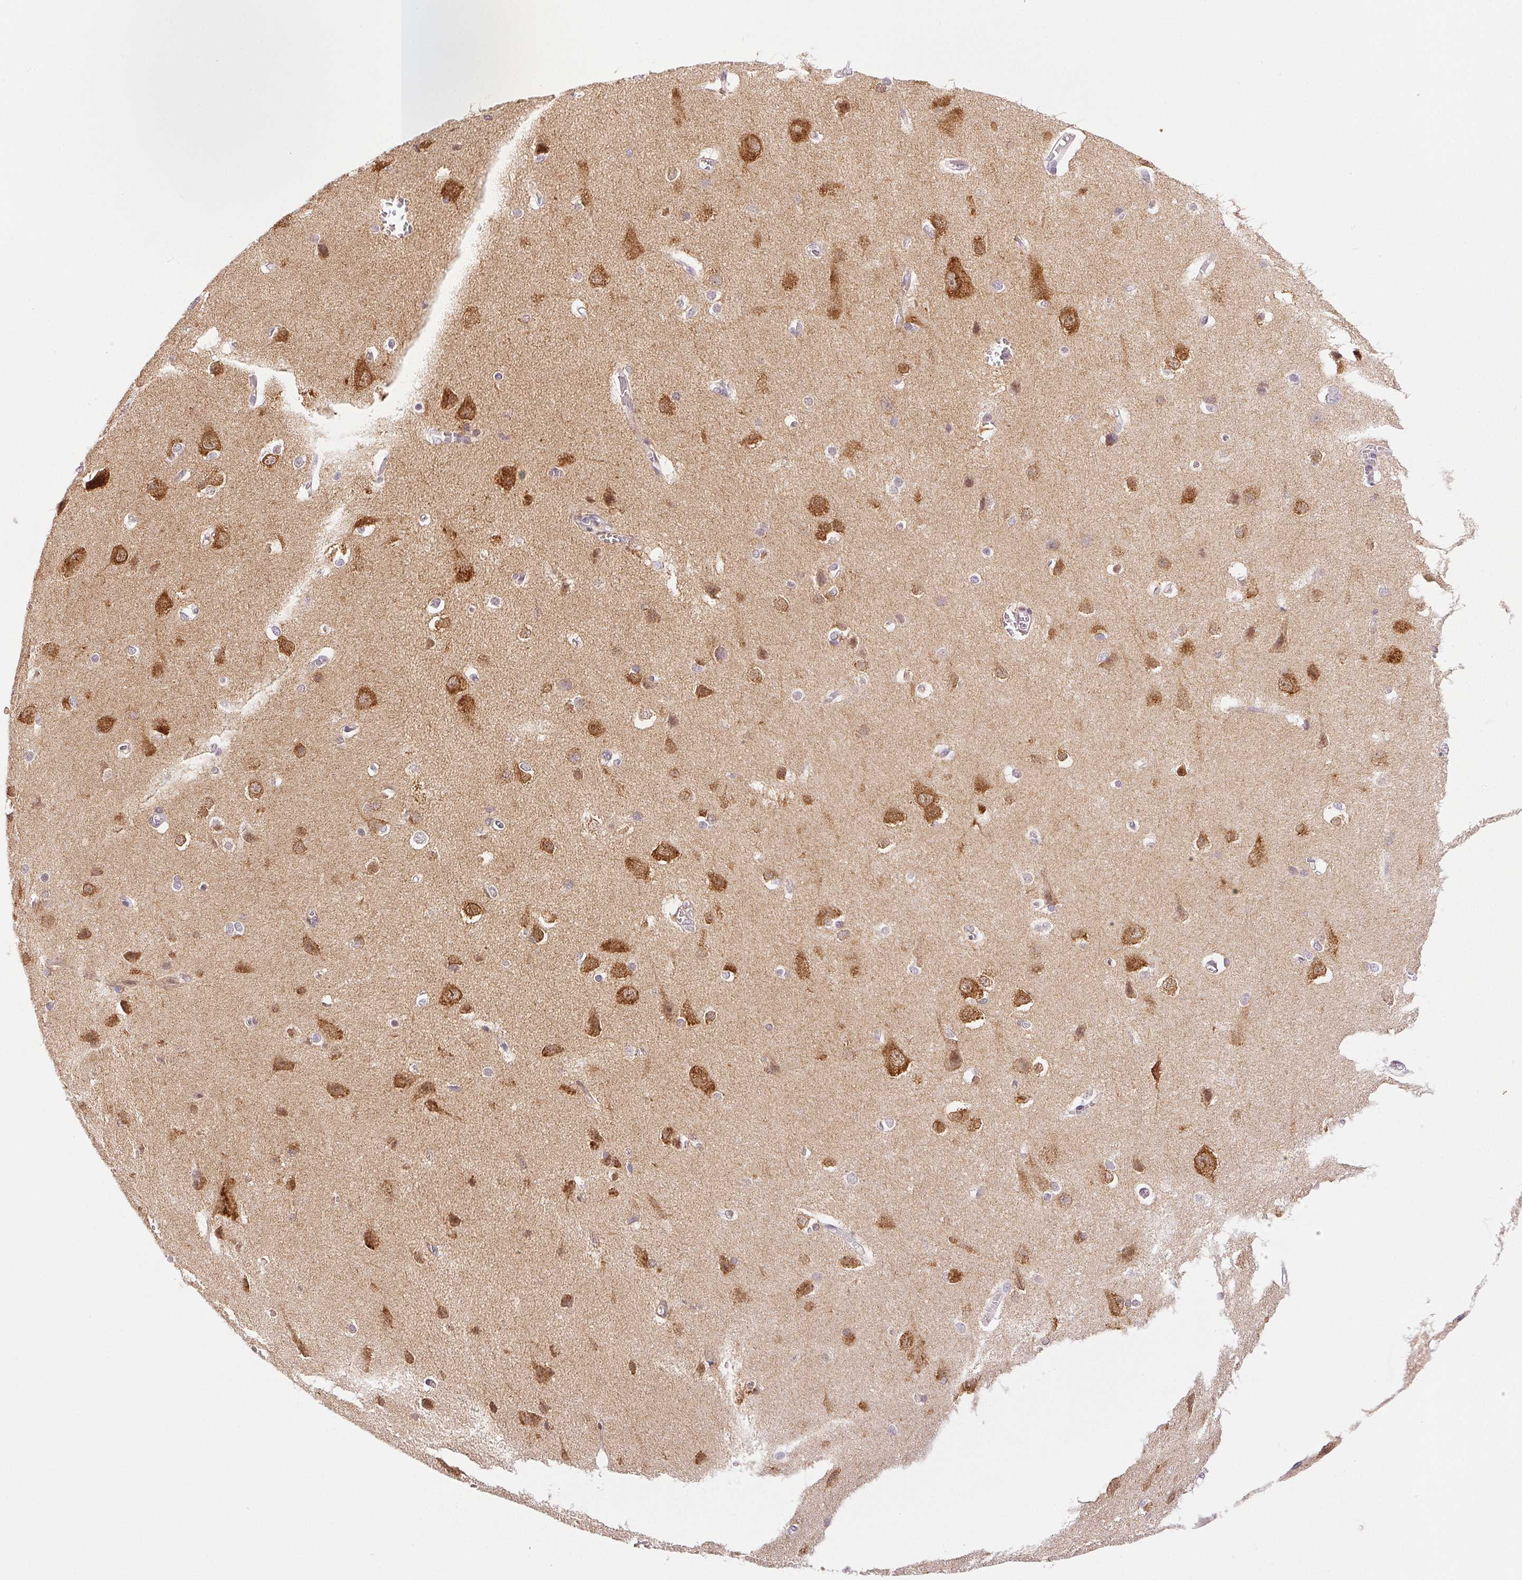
{"staining": {"intensity": "negative", "quantity": "none", "location": "none"}, "tissue": "cerebral cortex", "cell_type": "Endothelial cells", "image_type": "normal", "snomed": [{"axis": "morphology", "description": "Normal tissue, NOS"}, {"axis": "topography", "description": "Cerebral cortex"}], "caption": "The image reveals no staining of endothelial cells in normal cerebral cortex. (DAB (3,3'-diaminobenzidine) IHC visualized using brightfield microscopy, high magnification).", "gene": "PLCB1", "patient": {"sex": "male", "age": 37}}